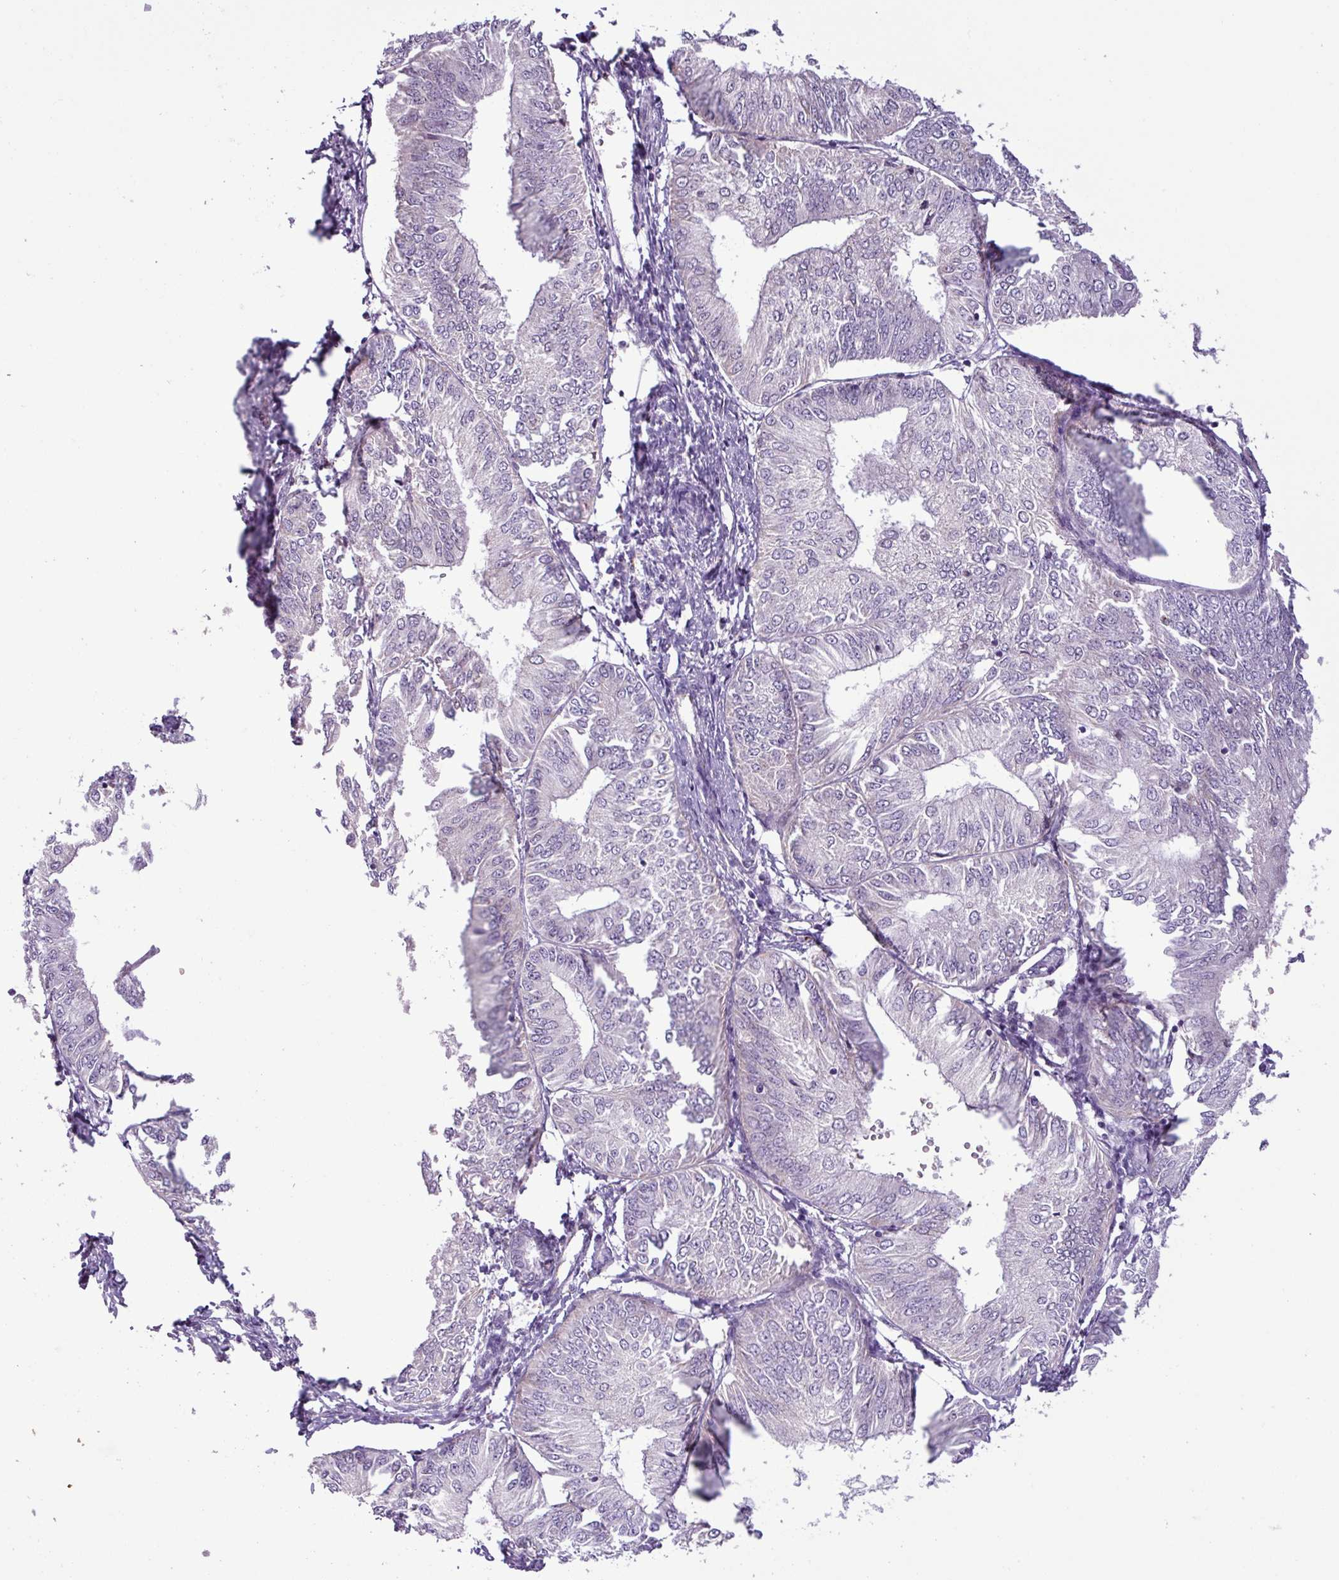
{"staining": {"intensity": "negative", "quantity": "none", "location": "none"}, "tissue": "endometrial cancer", "cell_type": "Tumor cells", "image_type": "cancer", "snomed": [{"axis": "morphology", "description": "Adenocarcinoma, NOS"}, {"axis": "topography", "description": "Endometrium"}], "caption": "The IHC image has no significant positivity in tumor cells of endometrial adenocarcinoma tissue. (DAB immunohistochemistry, high magnification).", "gene": "ZNF667", "patient": {"sex": "female", "age": 58}}